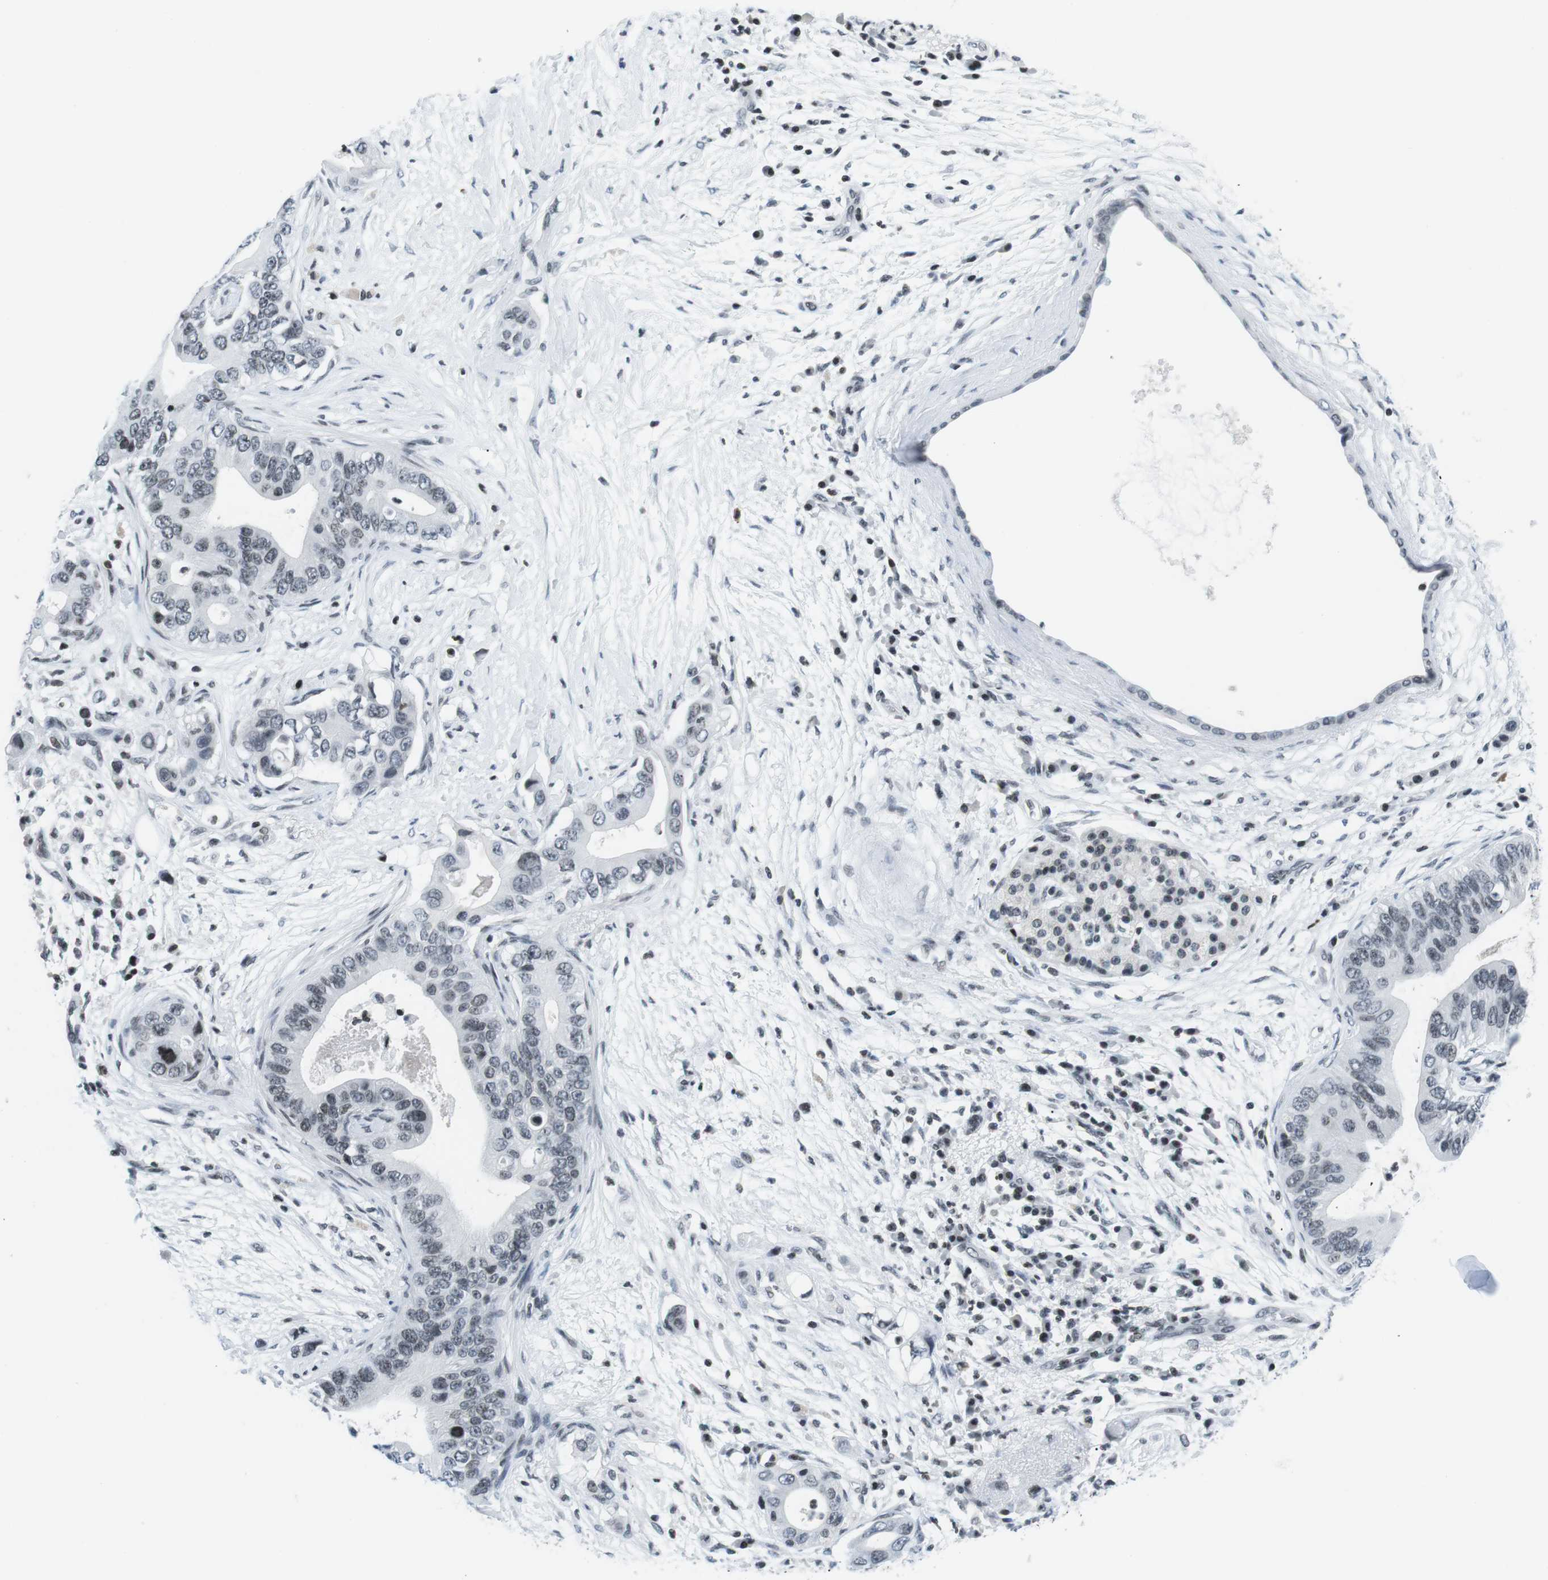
{"staining": {"intensity": "weak", "quantity": "<25%", "location": "nuclear"}, "tissue": "pancreatic cancer", "cell_type": "Tumor cells", "image_type": "cancer", "snomed": [{"axis": "morphology", "description": "Adenocarcinoma, NOS"}, {"axis": "topography", "description": "Pancreas"}], "caption": "Micrograph shows no protein staining in tumor cells of adenocarcinoma (pancreatic) tissue.", "gene": "E2F2", "patient": {"sex": "male", "age": 77}}